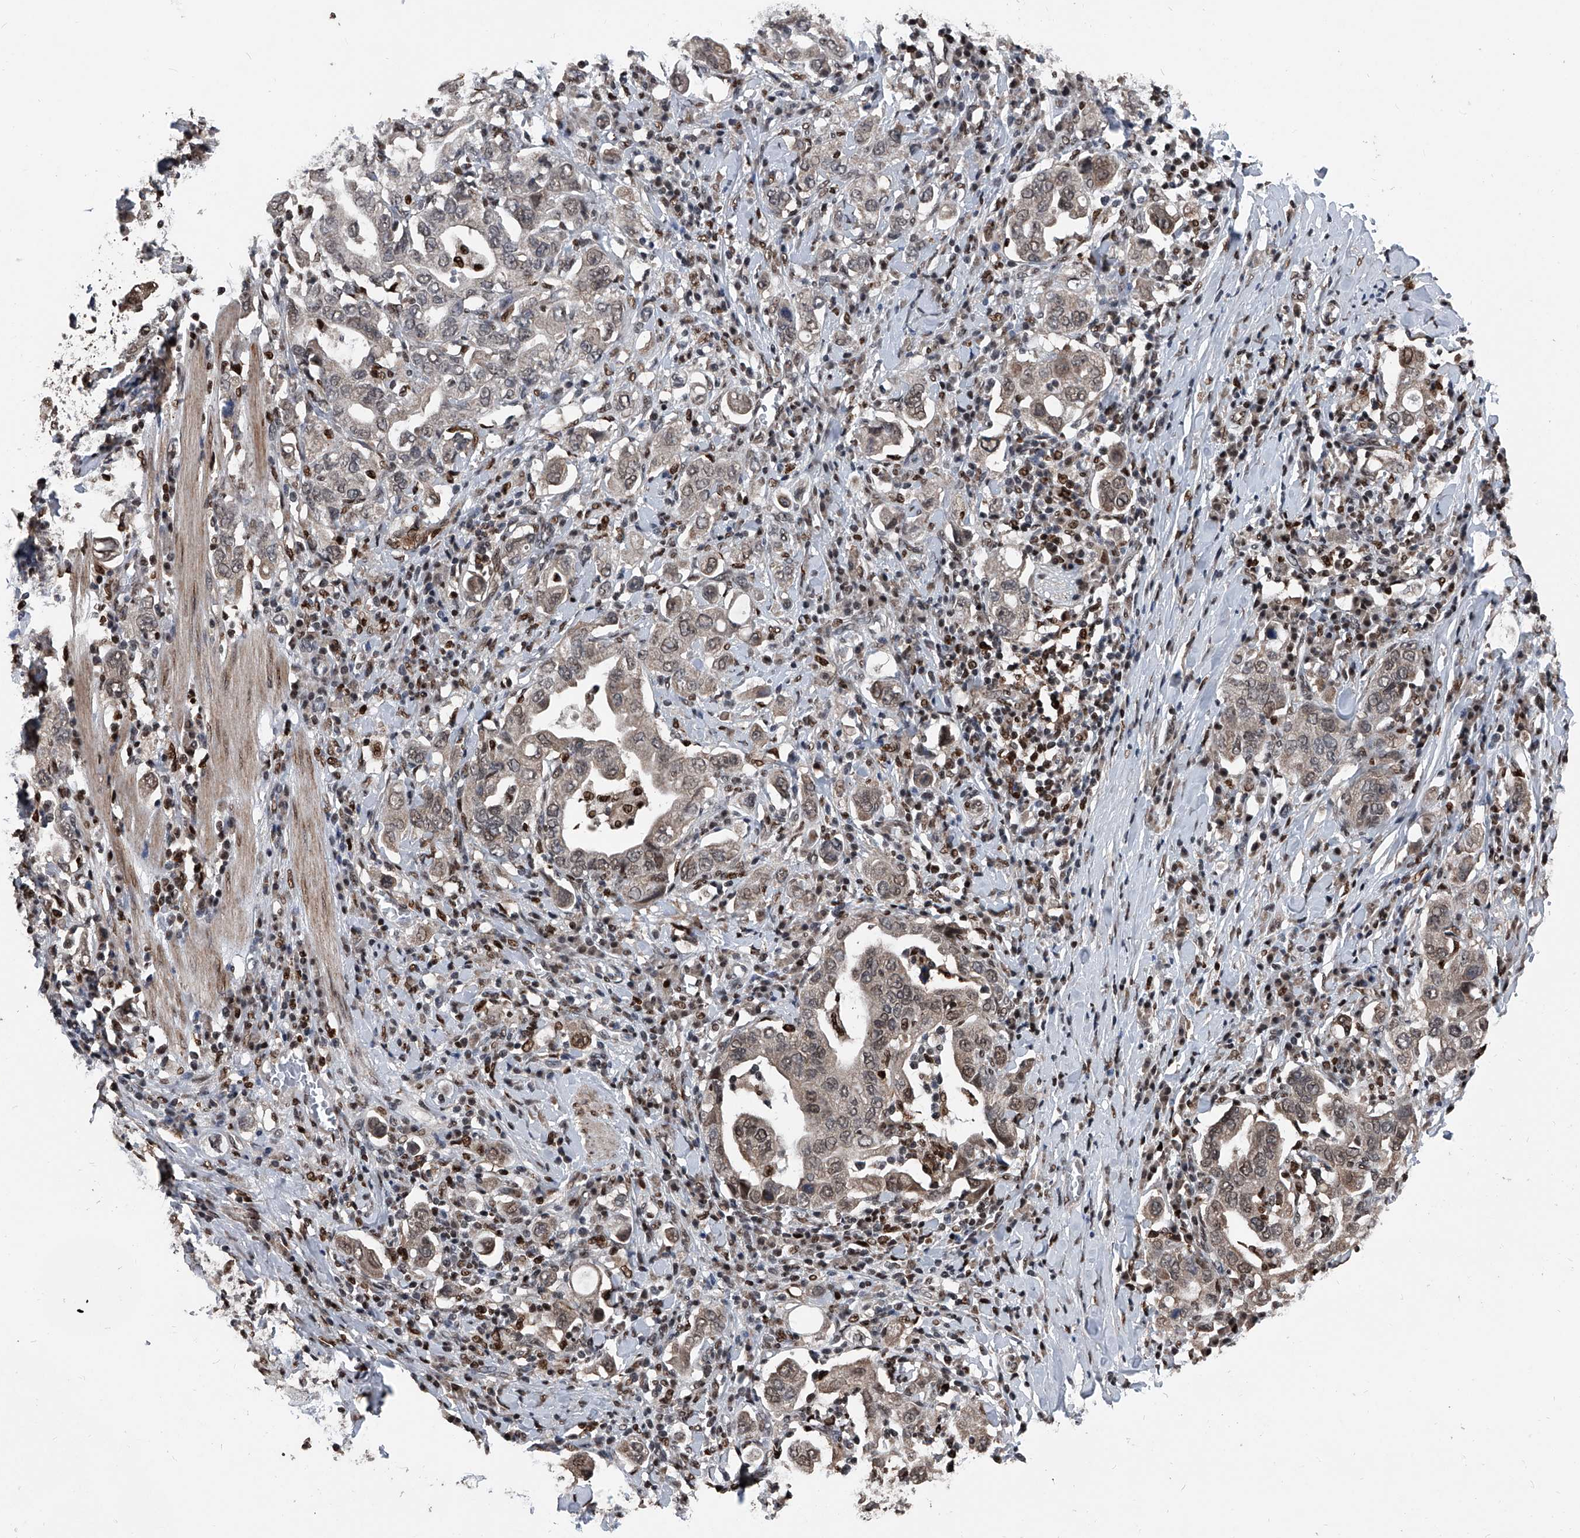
{"staining": {"intensity": "weak", "quantity": ">75%", "location": "nuclear"}, "tissue": "stomach cancer", "cell_type": "Tumor cells", "image_type": "cancer", "snomed": [{"axis": "morphology", "description": "Adenocarcinoma, NOS"}, {"axis": "topography", "description": "Stomach, upper"}], "caption": "Immunohistochemical staining of stomach cancer (adenocarcinoma) shows low levels of weak nuclear positivity in about >75% of tumor cells. (DAB IHC with brightfield microscopy, high magnification).", "gene": "FKBP5", "patient": {"sex": "male", "age": 62}}